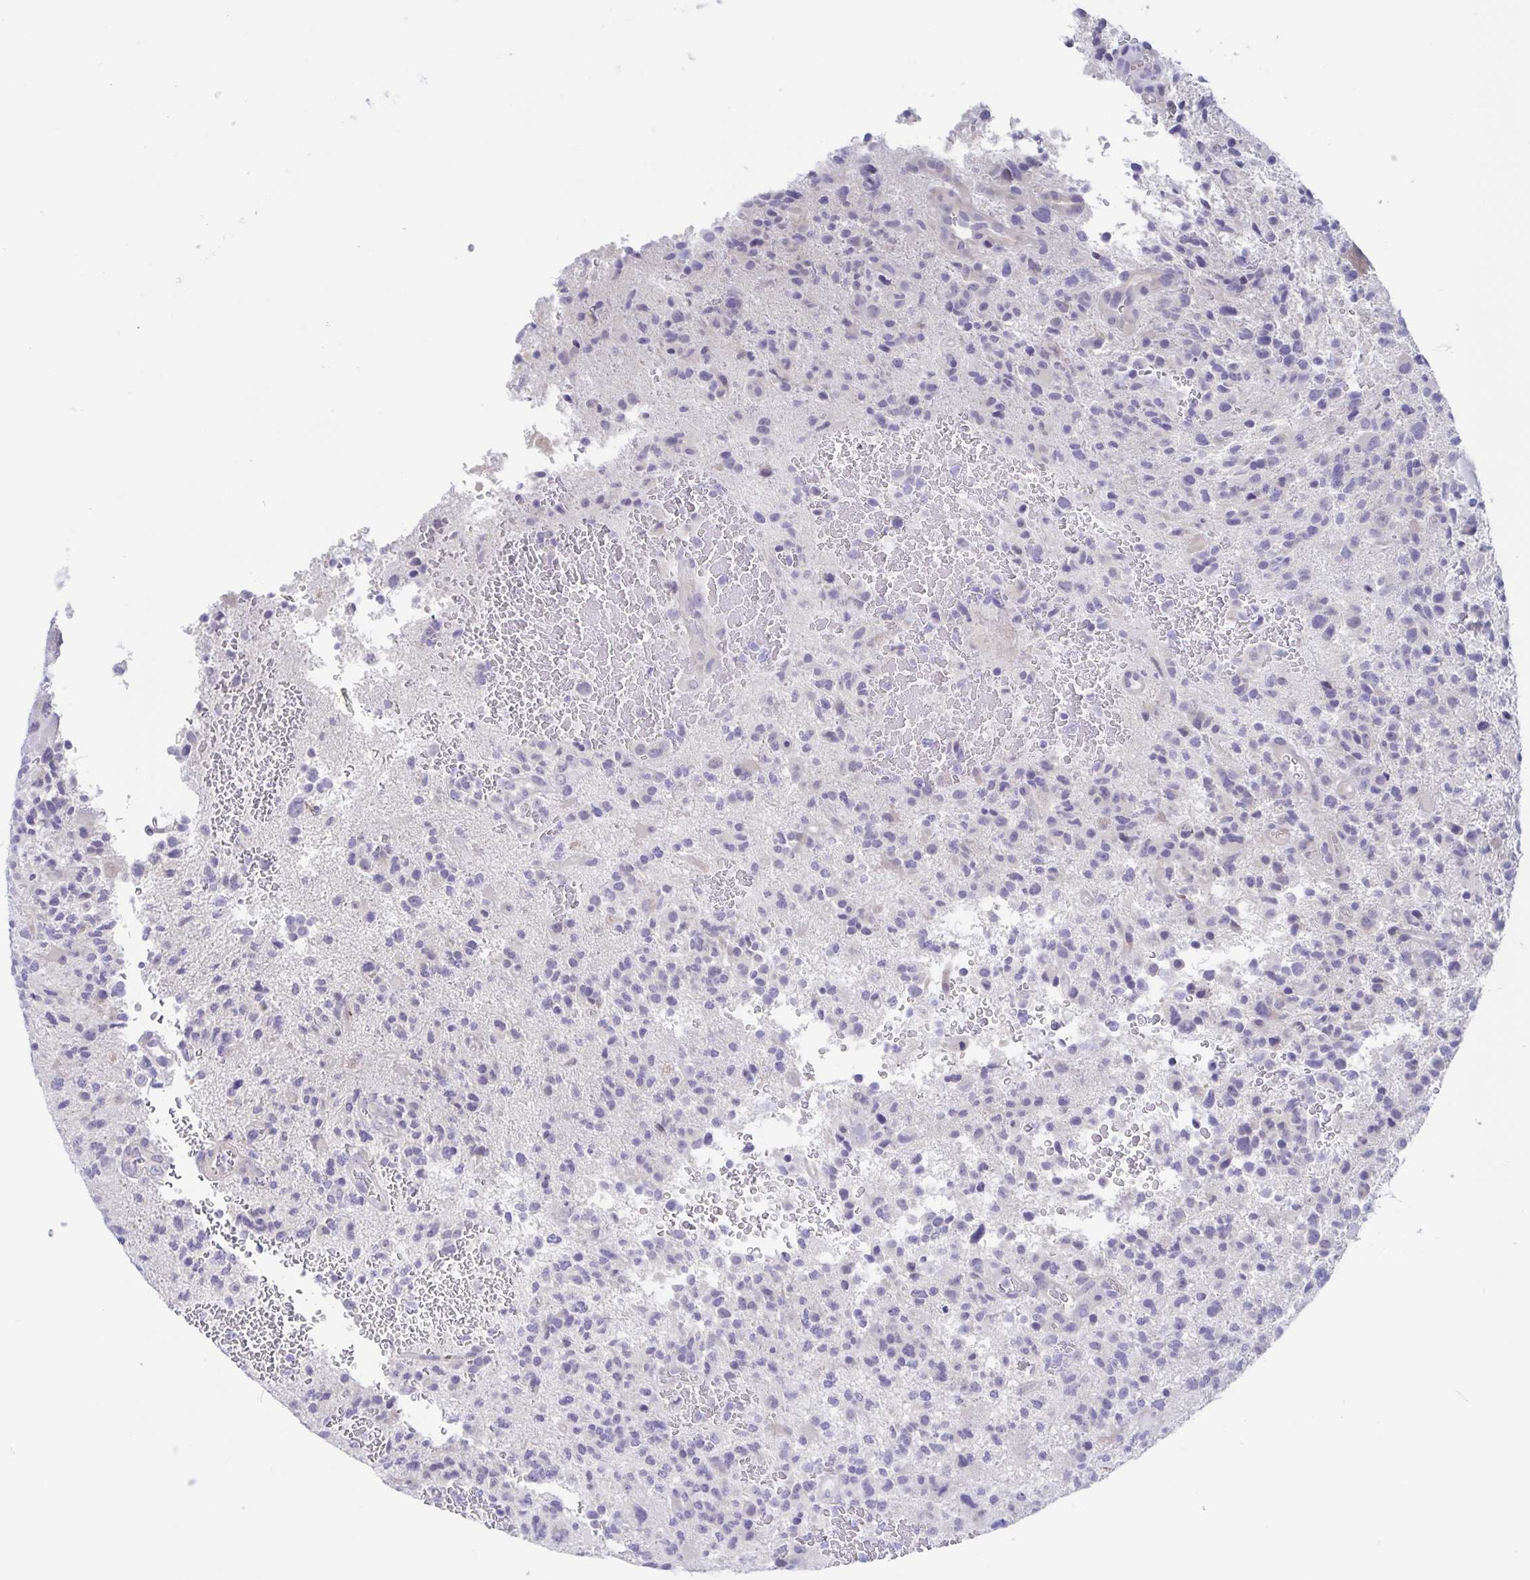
{"staining": {"intensity": "negative", "quantity": "none", "location": "none"}, "tissue": "glioma", "cell_type": "Tumor cells", "image_type": "cancer", "snomed": [{"axis": "morphology", "description": "Glioma, malignant, High grade"}, {"axis": "topography", "description": "Brain"}], "caption": "Human high-grade glioma (malignant) stained for a protein using immunohistochemistry exhibits no positivity in tumor cells.", "gene": "TEX12", "patient": {"sex": "female", "age": 71}}